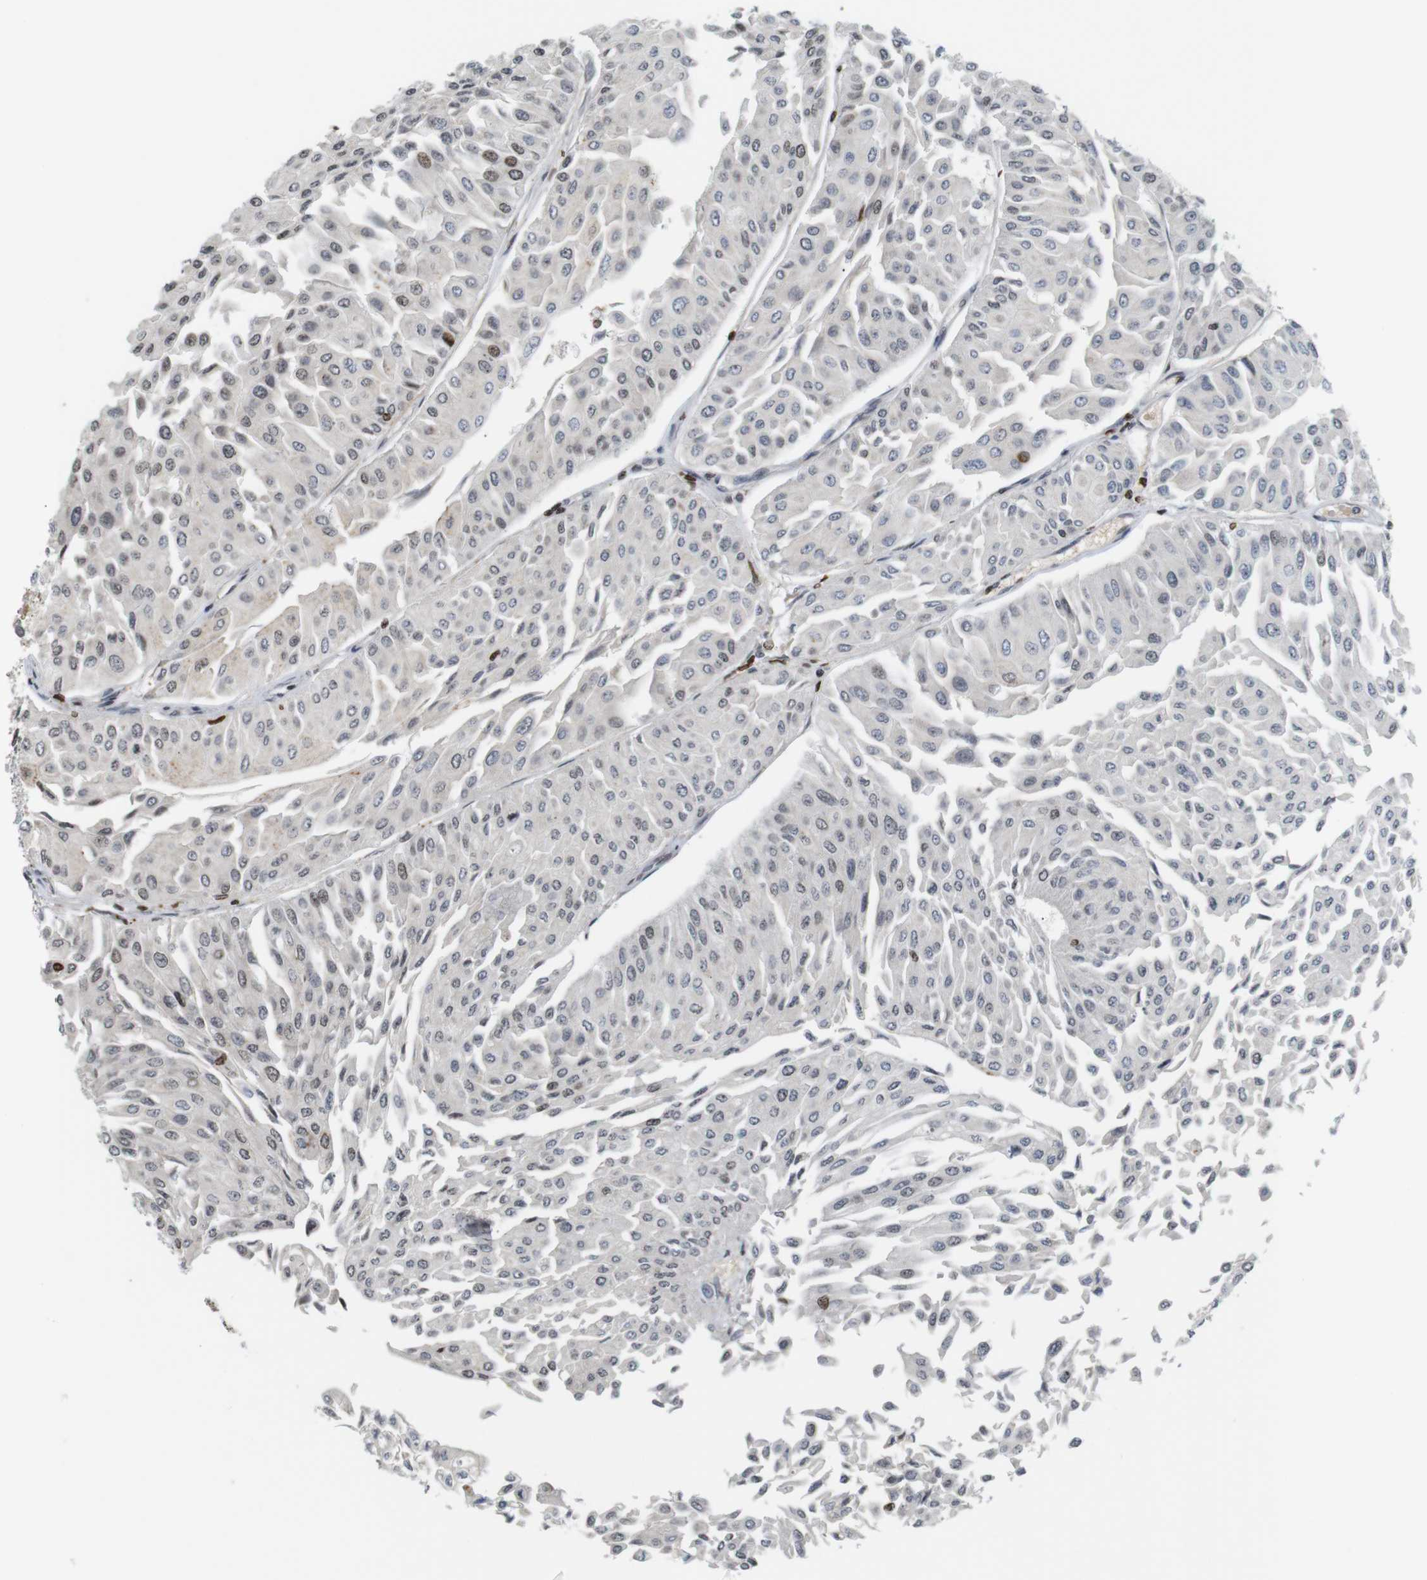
{"staining": {"intensity": "moderate", "quantity": "<25%", "location": "nuclear"}, "tissue": "urothelial cancer", "cell_type": "Tumor cells", "image_type": "cancer", "snomed": [{"axis": "morphology", "description": "Urothelial carcinoma, Low grade"}, {"axis": "topography", "description": "Urinary bladder"}], "caption": "An IHC micrograph of neoplastic tissue is shown. Protein staining in brown shows moderate nuclear positivity in urothelial carcinoma (low-grade) within tumor cells.", "gene": "MBD1", "patient": {"sex": "male", "age": 67}}